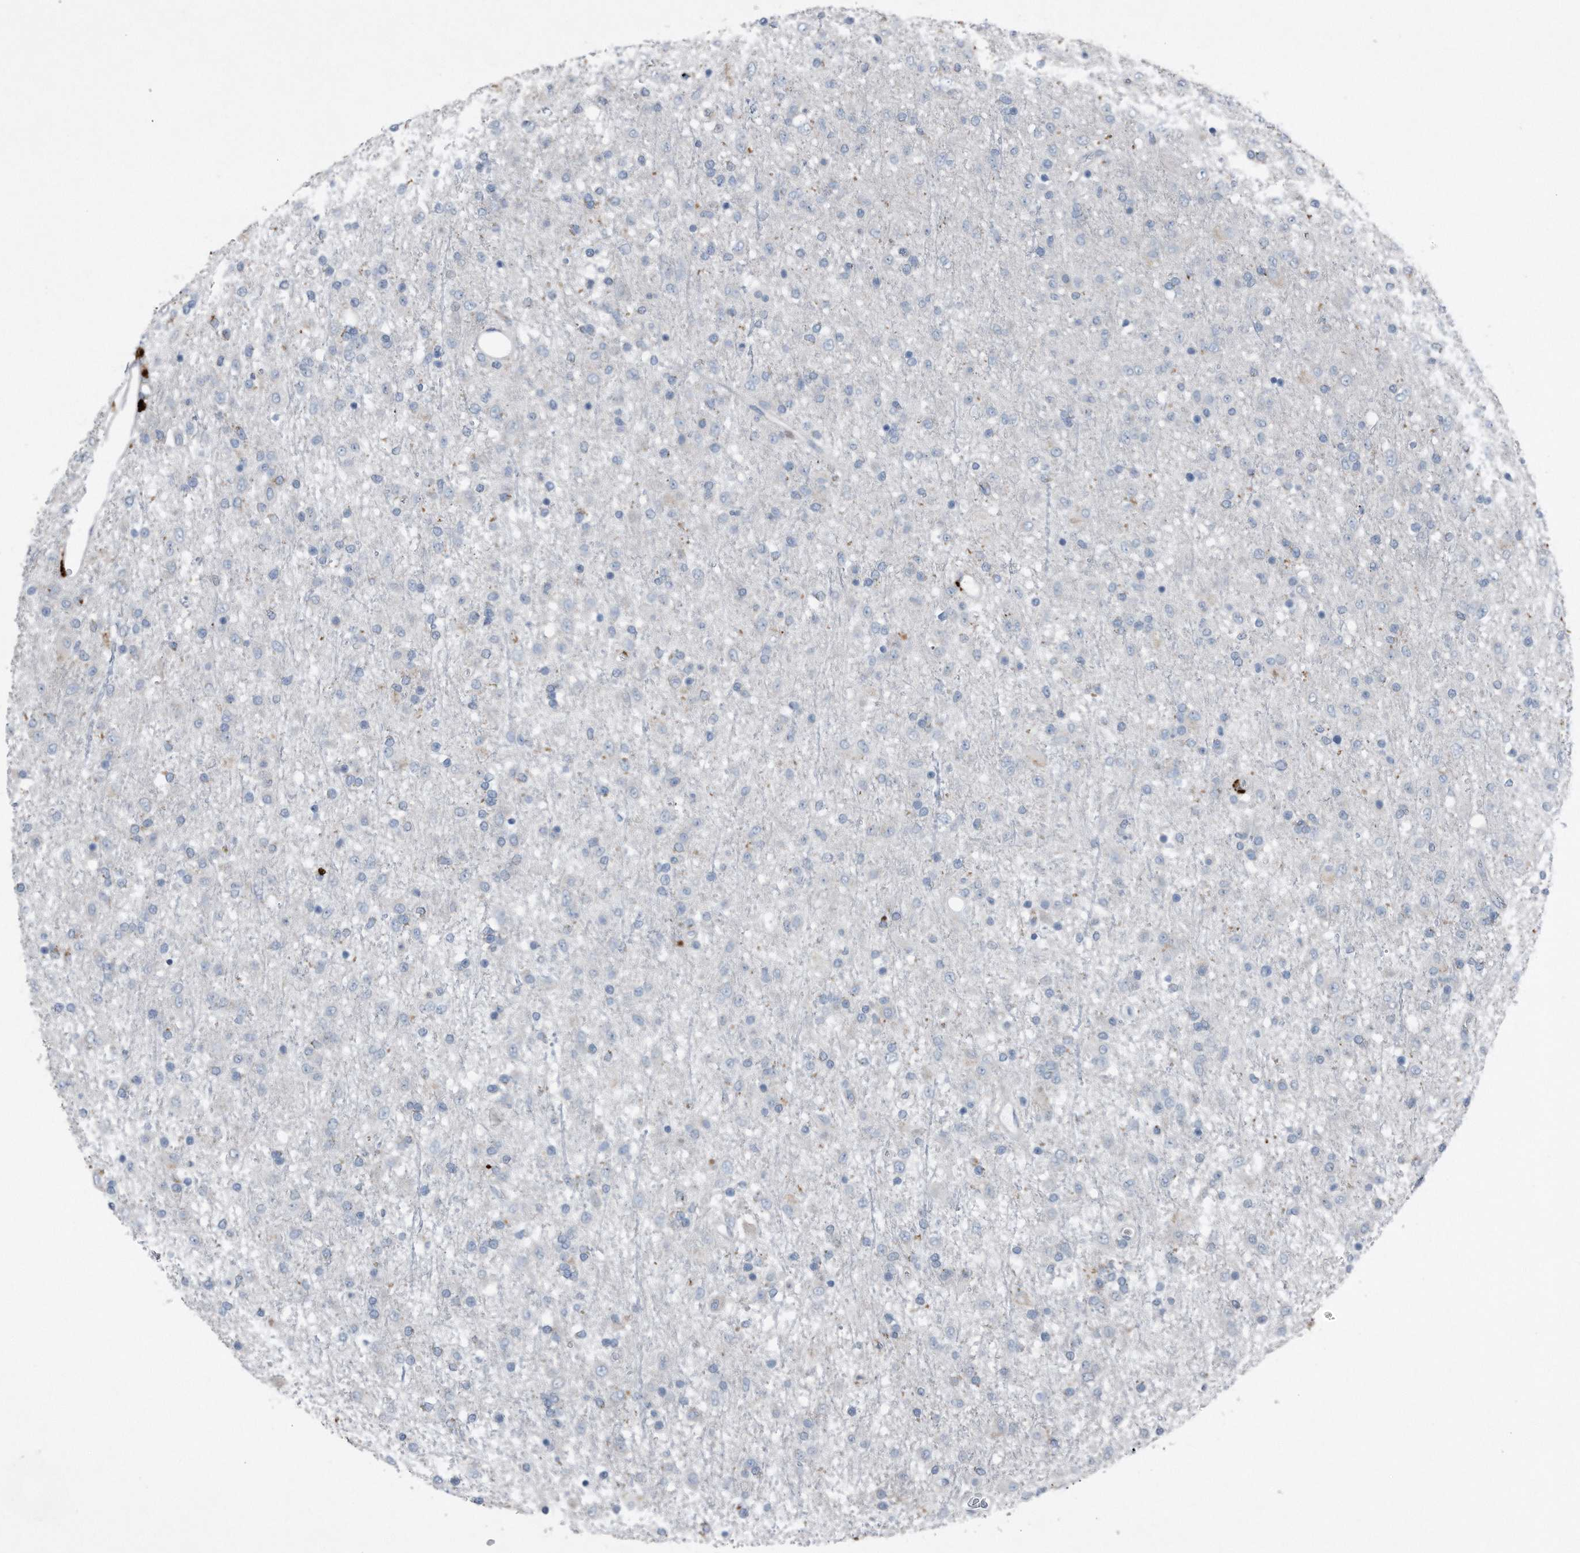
{"staining": {"intensity": "negative", "quantity": "none", "location": "none"}, "tissue": "glioma", "cell_type": "Tumor cells", "image_type": "cancer", "snomed": [{"axis": "morphology", "description": "Glioma, malignant, Low grade"}, {"axis": "topography", "description": "Brain"}], "caption": "Malignant glioma (low-grade) was stained to show a protein in brown. There is no significant expression in tumor cells.", "gene": "ZNF772", "patient": {"sex": "male", "age": 65}}